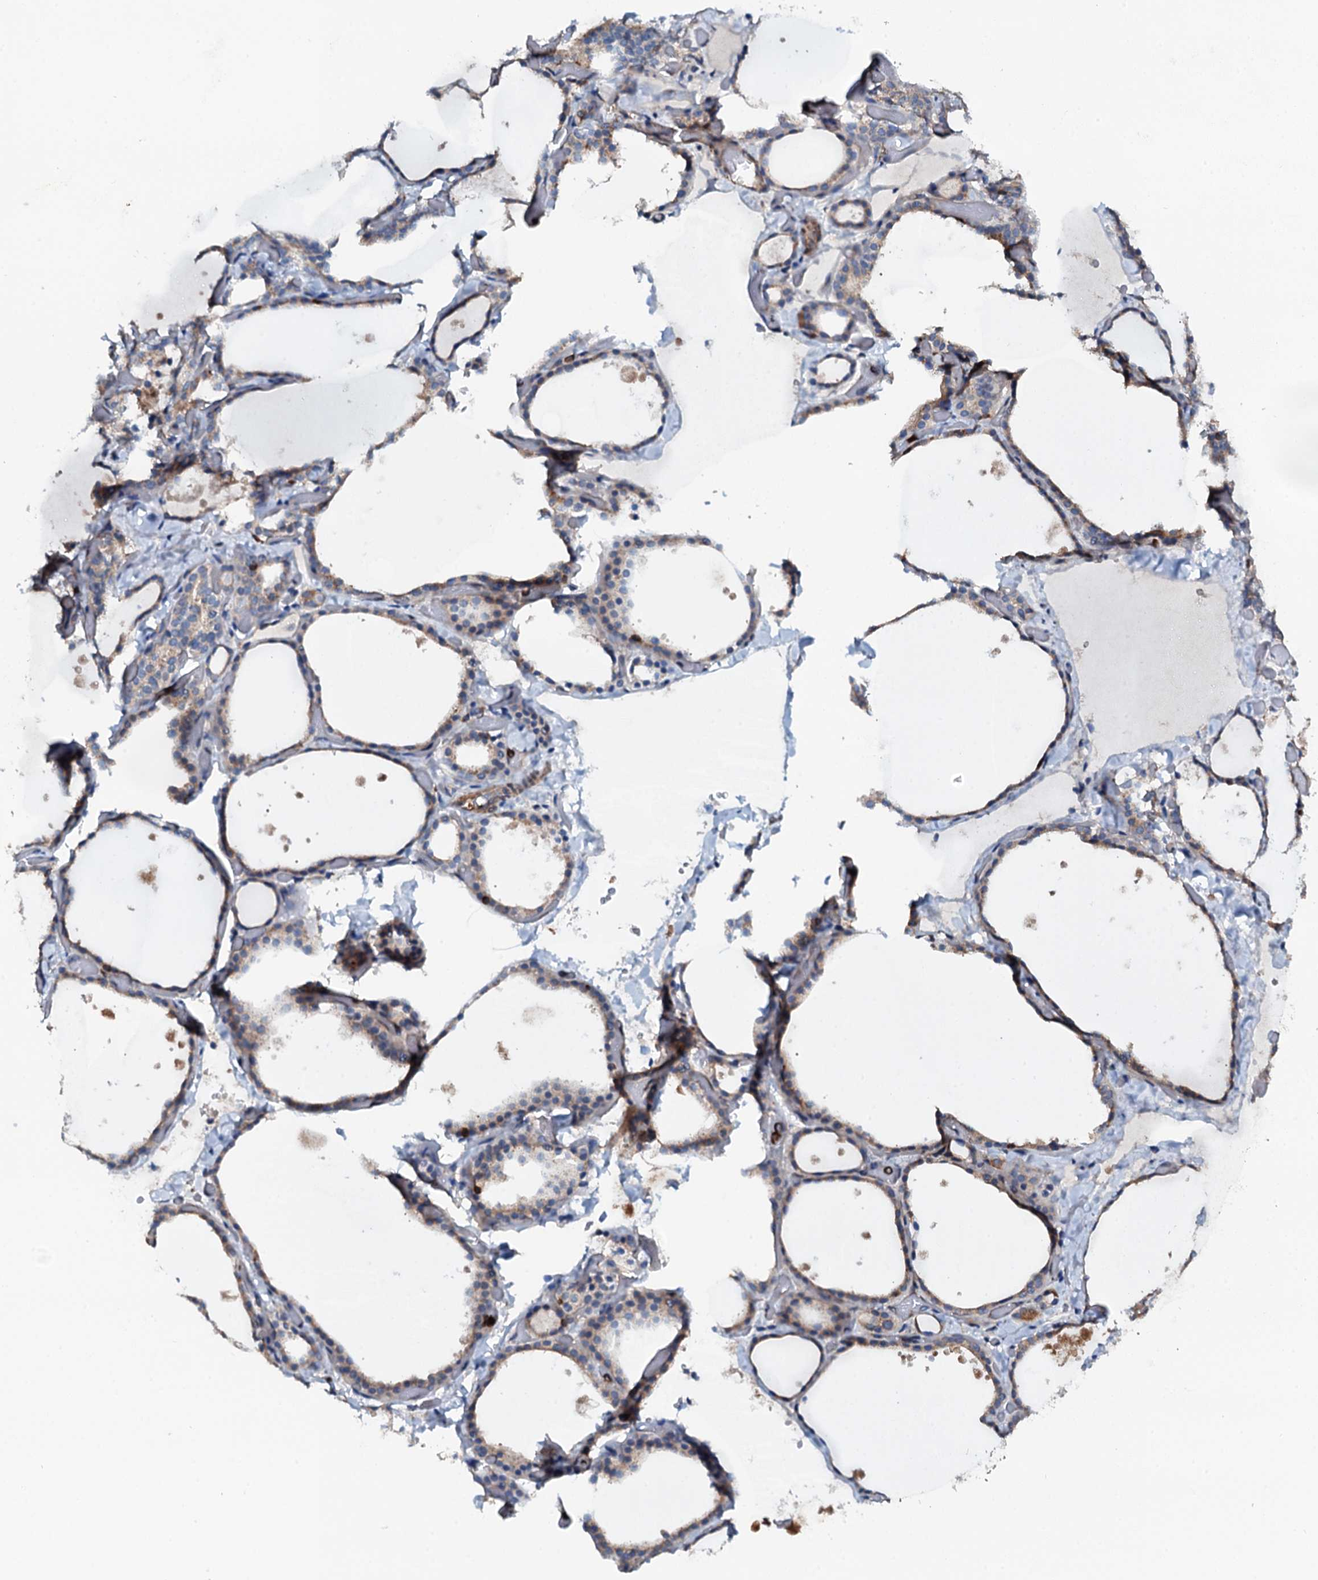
{"staining": {"intensity": "moderate", "quantity": "25%-75%", "location": "cytoplasmic/membranous"}, "tissue": "thyroid gland", "cell_type": "Glandular cells", "image_type": "normal", "snomed": [{"axis": "morphology", "description": "Normal tissue, NOS"}, {"axis": "topography", "description": "Thyroid gland"}], "caption": "Immunohistochemistry (IHC) of benign thyroid gland exhibits medium levels of moderate cytoplasmic/membranous staining in approximately 25%-75% of glandular cells. (DAB IHC with brightfield microscopy, high magnification).", "gene": "GRK2", "patient": {"sex": "female", "age": 44}}